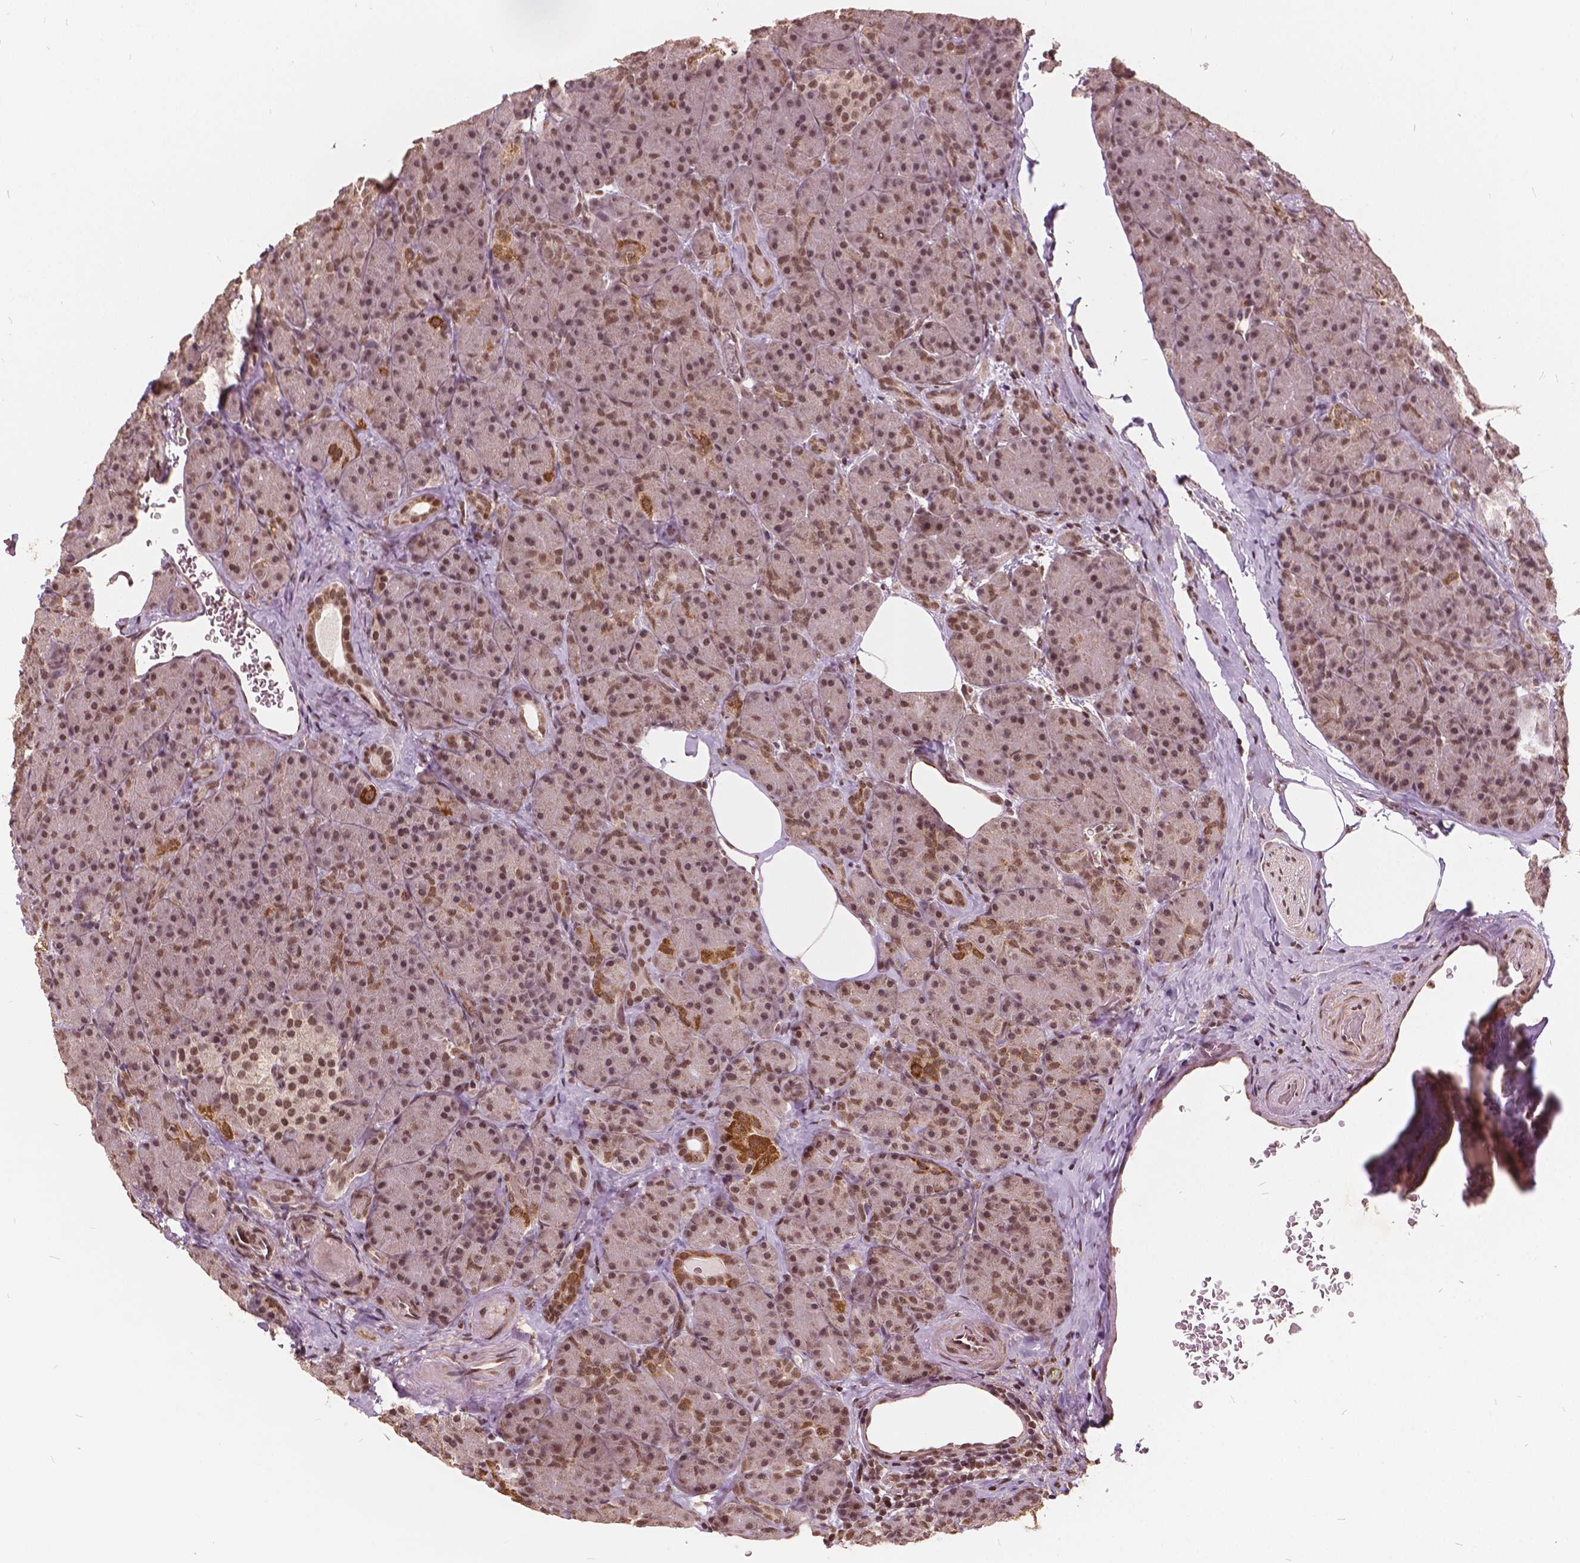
{"staining": {"intensity": "moderate", "quantity": ">75%", "location": "cytoplasmic/membranous,nuclear"}, "tissue": "pancreas", "cell_type": "Exocrine glandular cells", "image_type": "normal", "snomed": [{"axis": "morphology", "description": "Normal tissue, NOS"}, {"axis": "topography", "description": "Pancreas"}], "caption": "Immunohistochemical staining of benign pancreas shows moderate cytoplasmic/membranous,nuclear protein positivity in about >75% of exocrine glandular cells. (IHC, brightfield microscopy, high magnification).", "gene": "GPS2", "patient": {"sex": "male", "age": 57}}